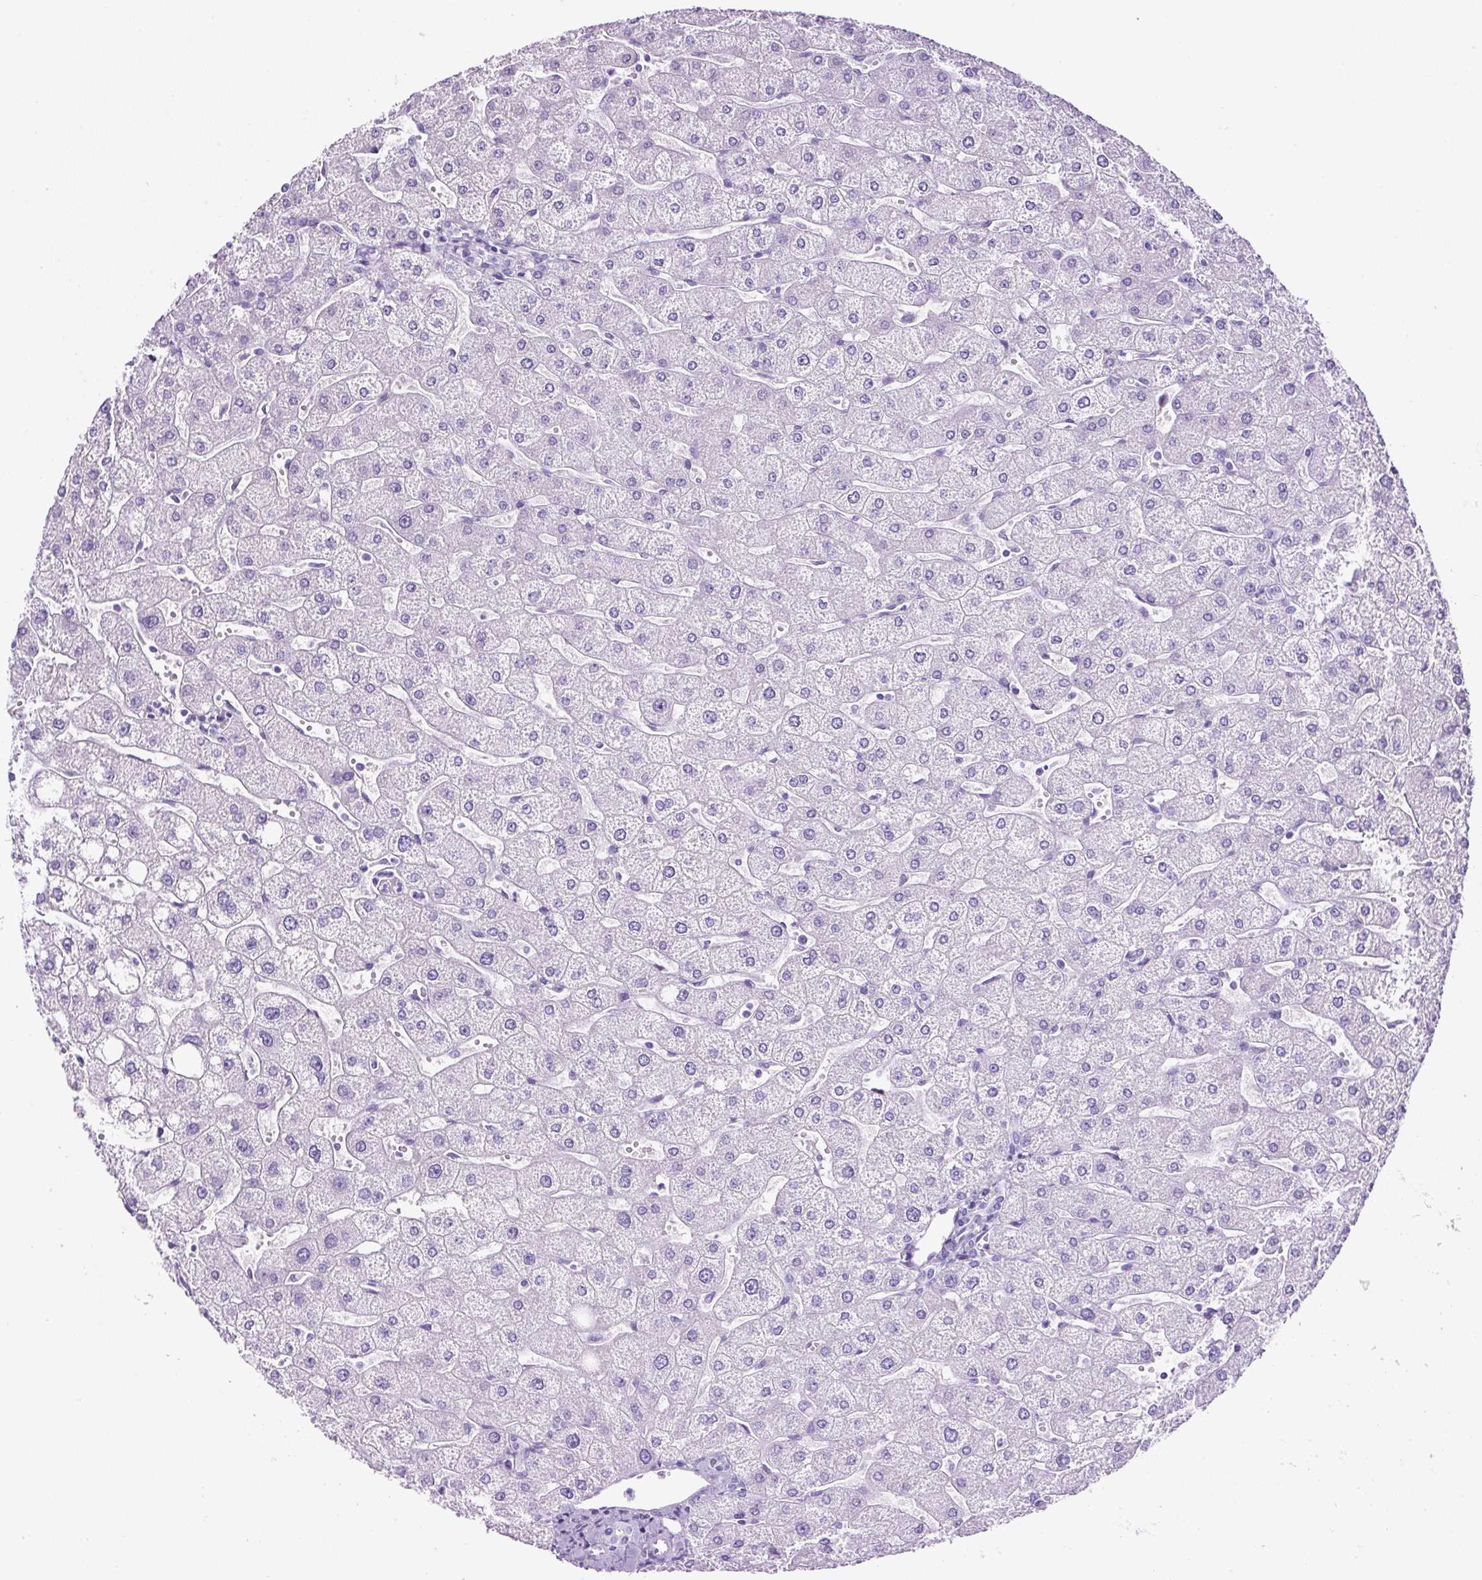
{"staining": {"intensity": "negative", "quantity": "none", "location": "none"}, "tissue": "liver", "cell_type": "Cholangiocytes", "image_type": "normal", "snomed": [{"axis": "morphology", "description": "Normal tissue, NOS"}, {"axis": "topography", "description": "Liver"}], "caption": "Protein analysis of benign liver displays no significant expression in cholangiocytes.", "gene": "TMEM200B", "patient": {"sex": "male", "age": 67}}